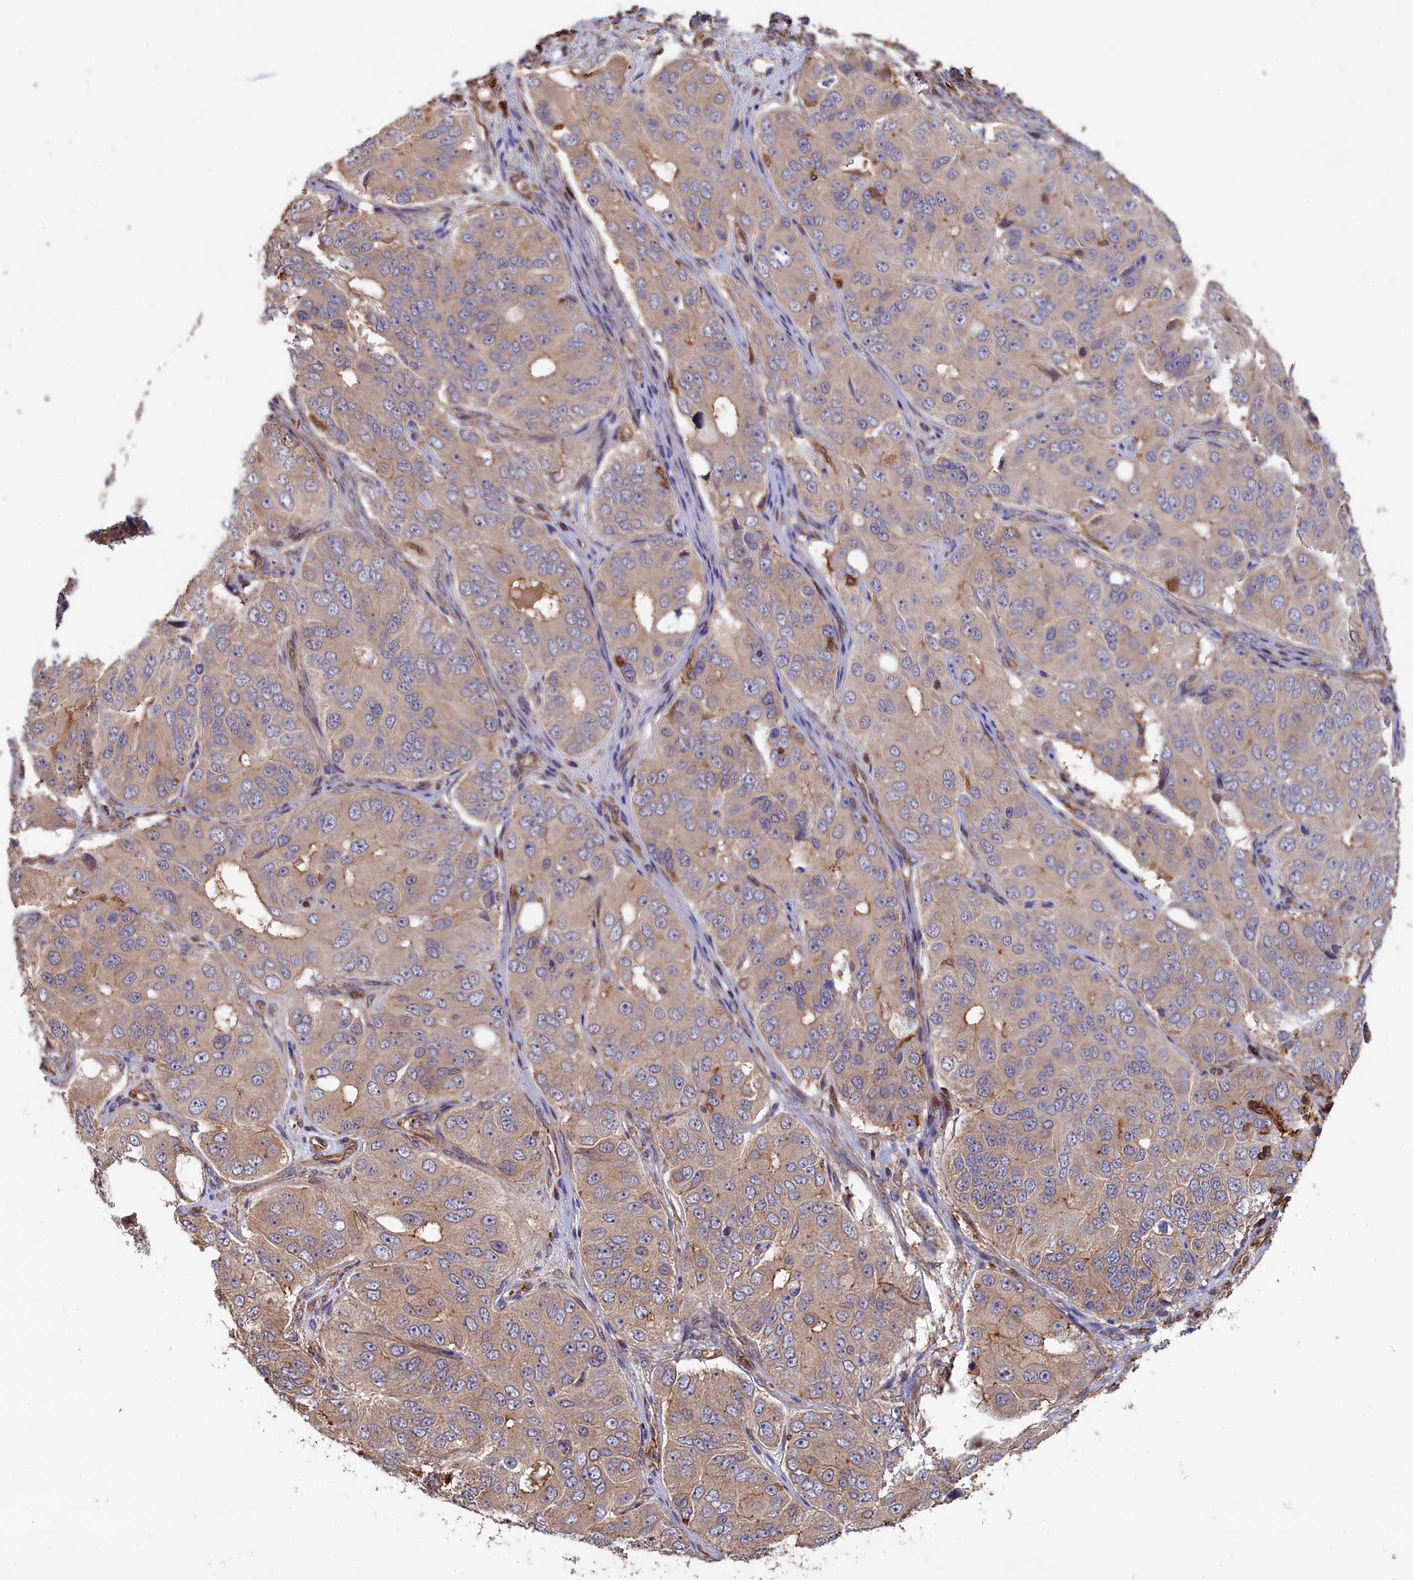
{"staining": {"intensity": "weak", "quantity": "25%-75%", "location": "cytoplasmic/membranous"}, "tissue": "ovarian cancer", "cell_type": "Tumor cells", "image_type": "cancer", "snomed": [{"axis": "morphology", "description": "Carcinoma, endometroid"}, {"axis": "topography", "description": "Ovary"}], "caption": "Immunohistochemical staining of human endometroid carcinoma (ovarian) displays low levels of weak cytoplasmic/membranous protein positivity in about 25%-75% of tumor cells.", "gene": "ANKRD27", "patient": {"sex": "female", "age": 51}}